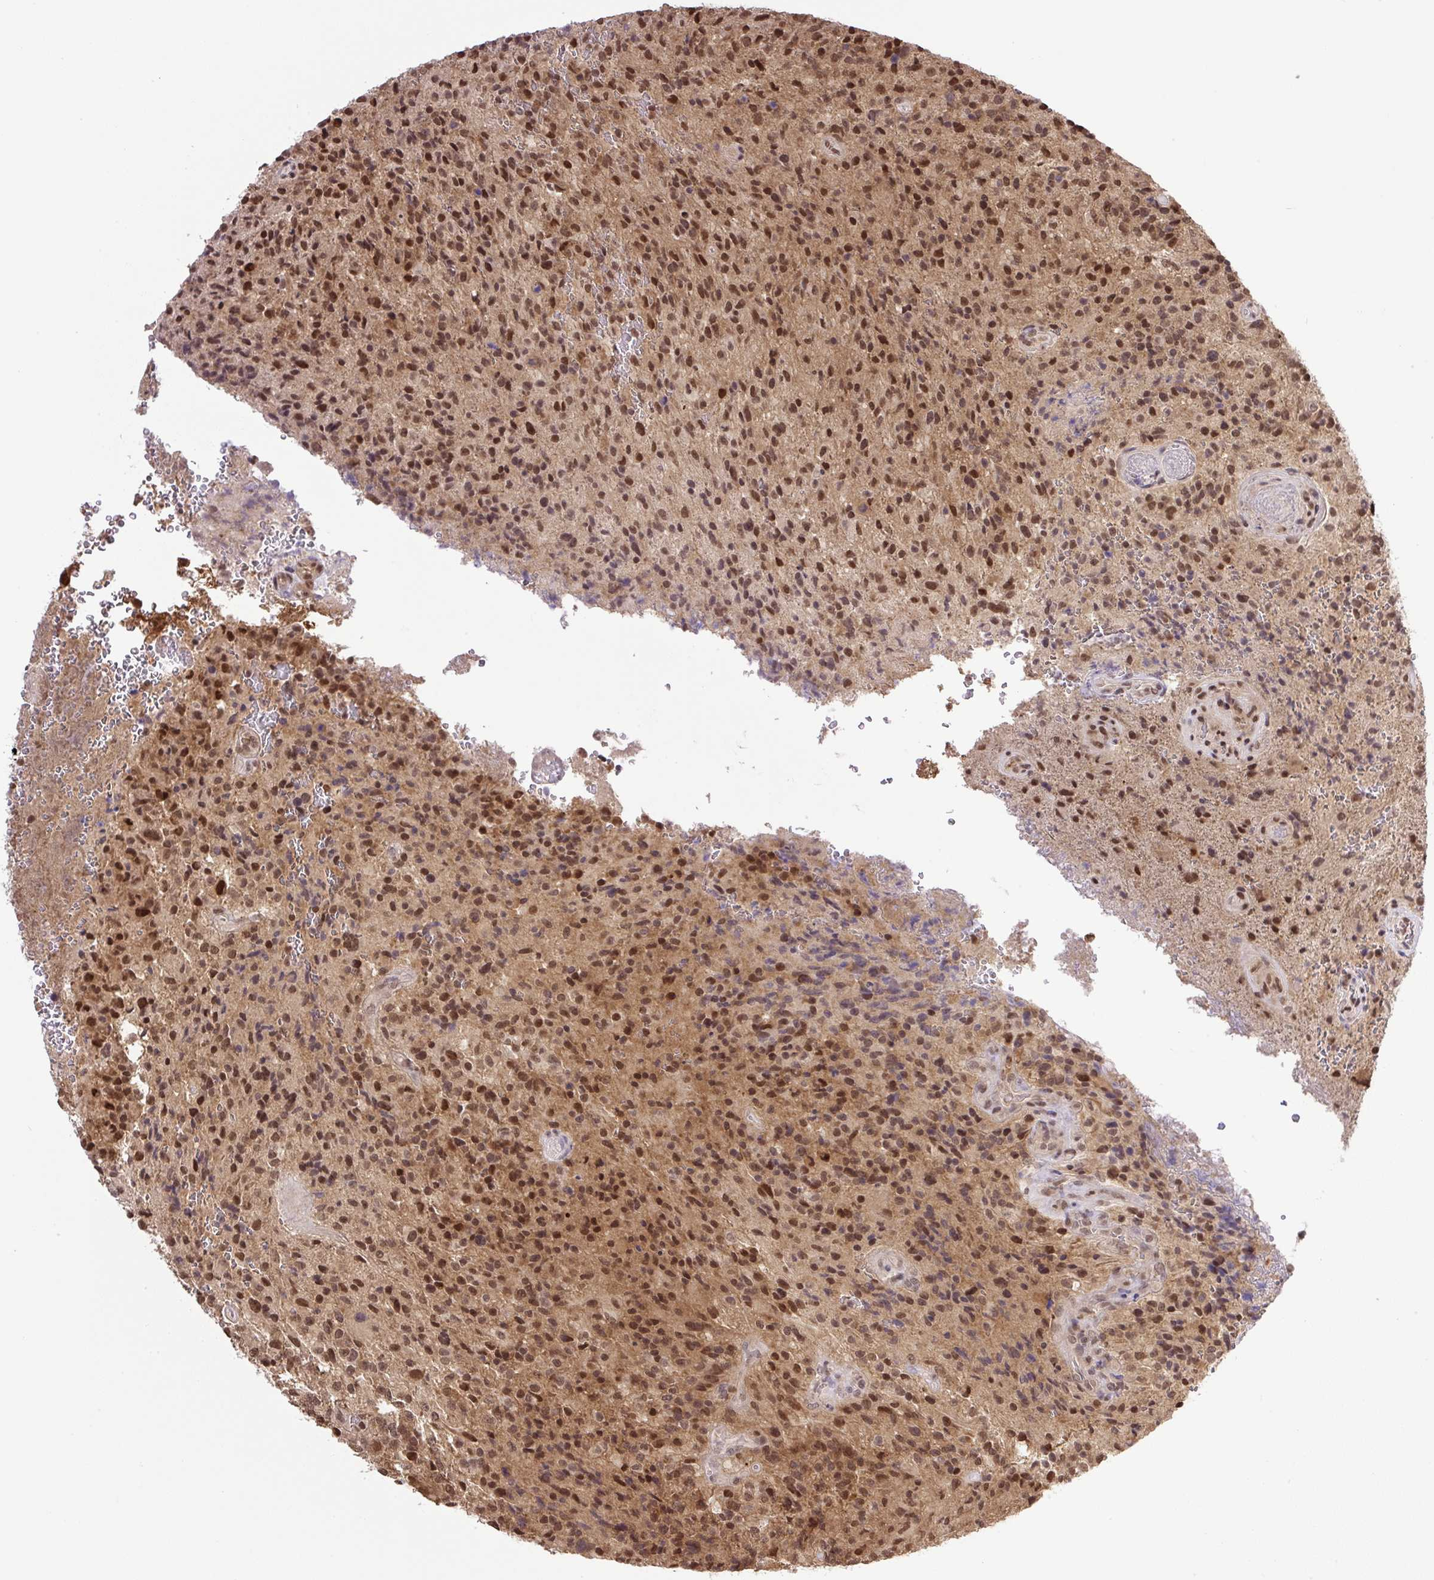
{"staining": {"intensity": "strong", "quantity": ">75%", "location": "nuclear"}, "tissue": "glioma", "cell_type": "Tumor cells", "image_type": "cancer", "snomed": [{"axis": "morphology", "description": "Normal tissue, NOS"}, {"axis": "morphology", "description": "Glioma, malignant, High grade"}, {"axis": "topography", "description": "Cerebral cortex"}], "caption": "Glioma stained with immunohistochemistry displays strong nuclear positivity in about >75% of tumor cells.", "gene": "SGTA", "patient": {"sex": "male", "age": 56}}